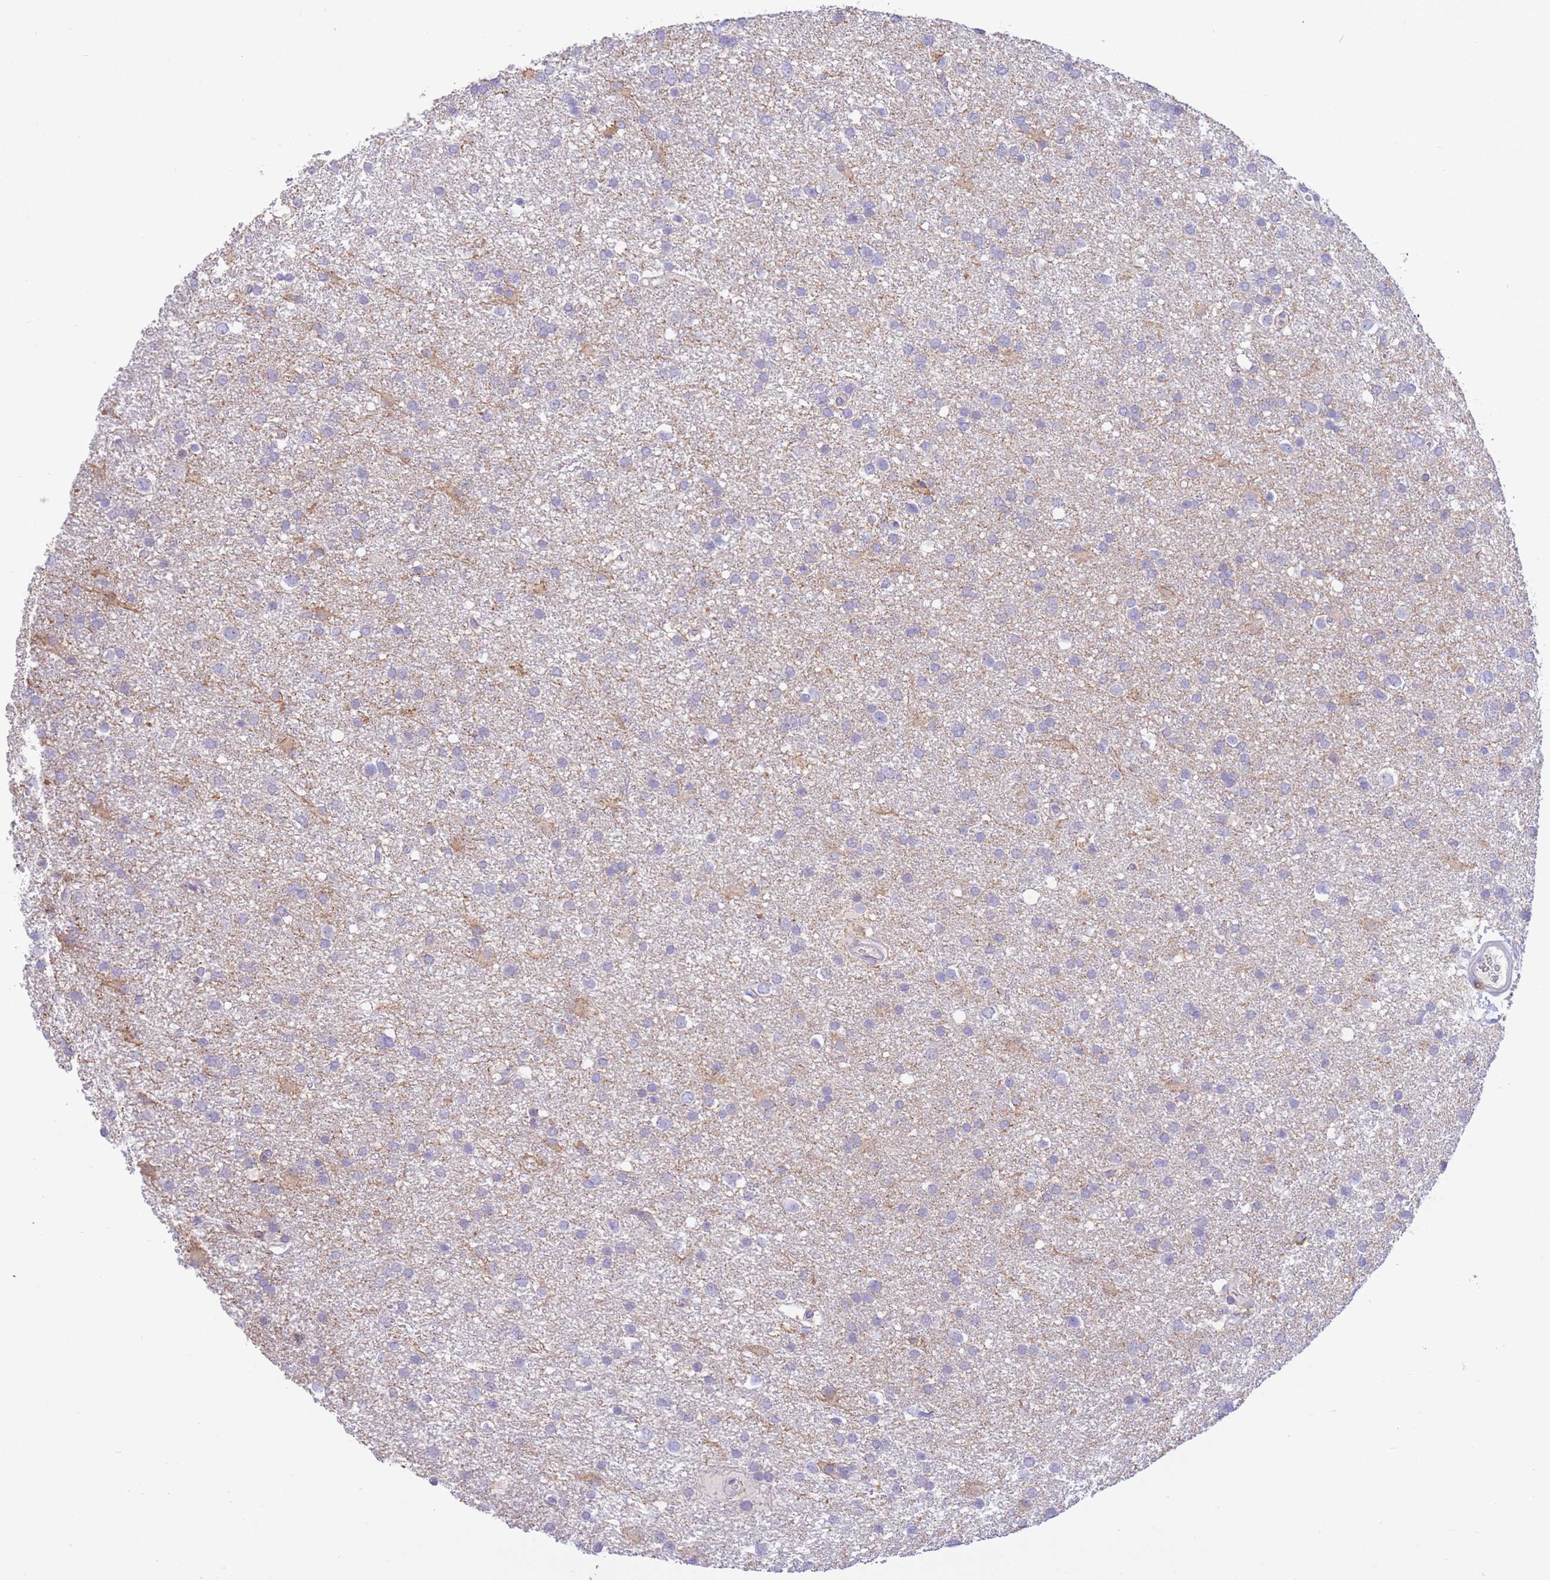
{"staining": {"intensity": "negative", "quantity": "none", "location": "none"}, "tissue": "glioma", "cell_type": "Tumor cells", "image_type": "cancer", "snomed": [{"axis": "morphology", "description": "Glioma, malignant, Low grade"}, {"axis": "topography", "description": "Brain"}], "caption": "Tumor cells show no significant expression in glioma. The staining was performed using DAB to visualize the protein expression in brown, while the nuclei were stained in blue with hematoxylin (Magnification: 20x).", "gene": "RPL39L", "patient": {"sex": "female", "age": 32}}